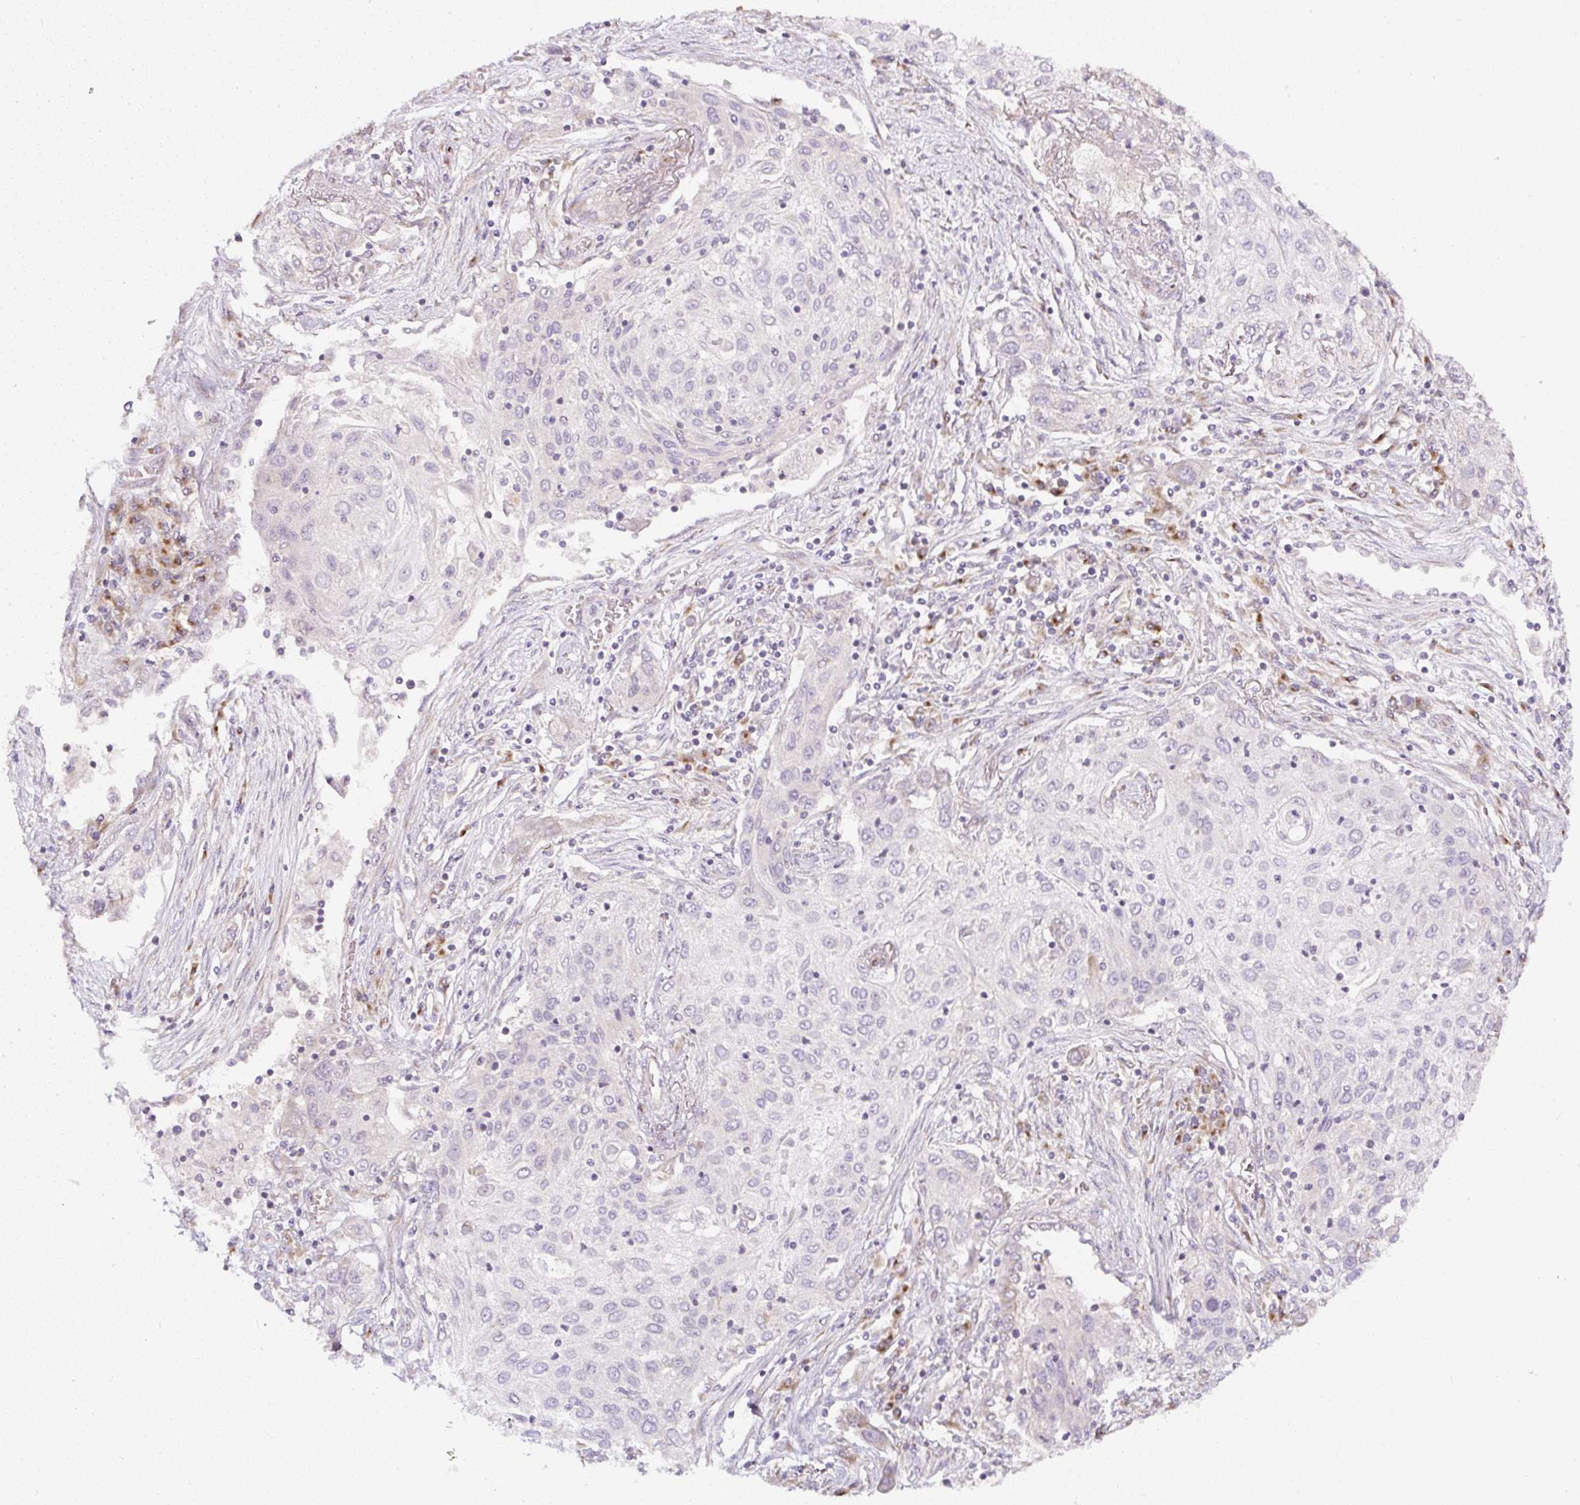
{"staining": {"intensity": "negative", "quantity": "none", "location": "none"}, "tissue": "lung cancer", "cell_type": "Tumor cells", "image_type": "cancer", "snomed": [{"axis": "morphology", "description": "Squamous cell carcinoma, NOS"}, {"axis": "topography", "description": "Lung"}], "caption": "Histopathology image shows no significant protein expression in tumor cells of lung cancer (squamous cell carcinoma). (DAB (3,3'-diaminobenzidine) immunohistochemistry (IHC) visualized using brightfield microscopy, high magnification).", "gene": "MLX", "patient": {"sex": "female", "age": 69}}